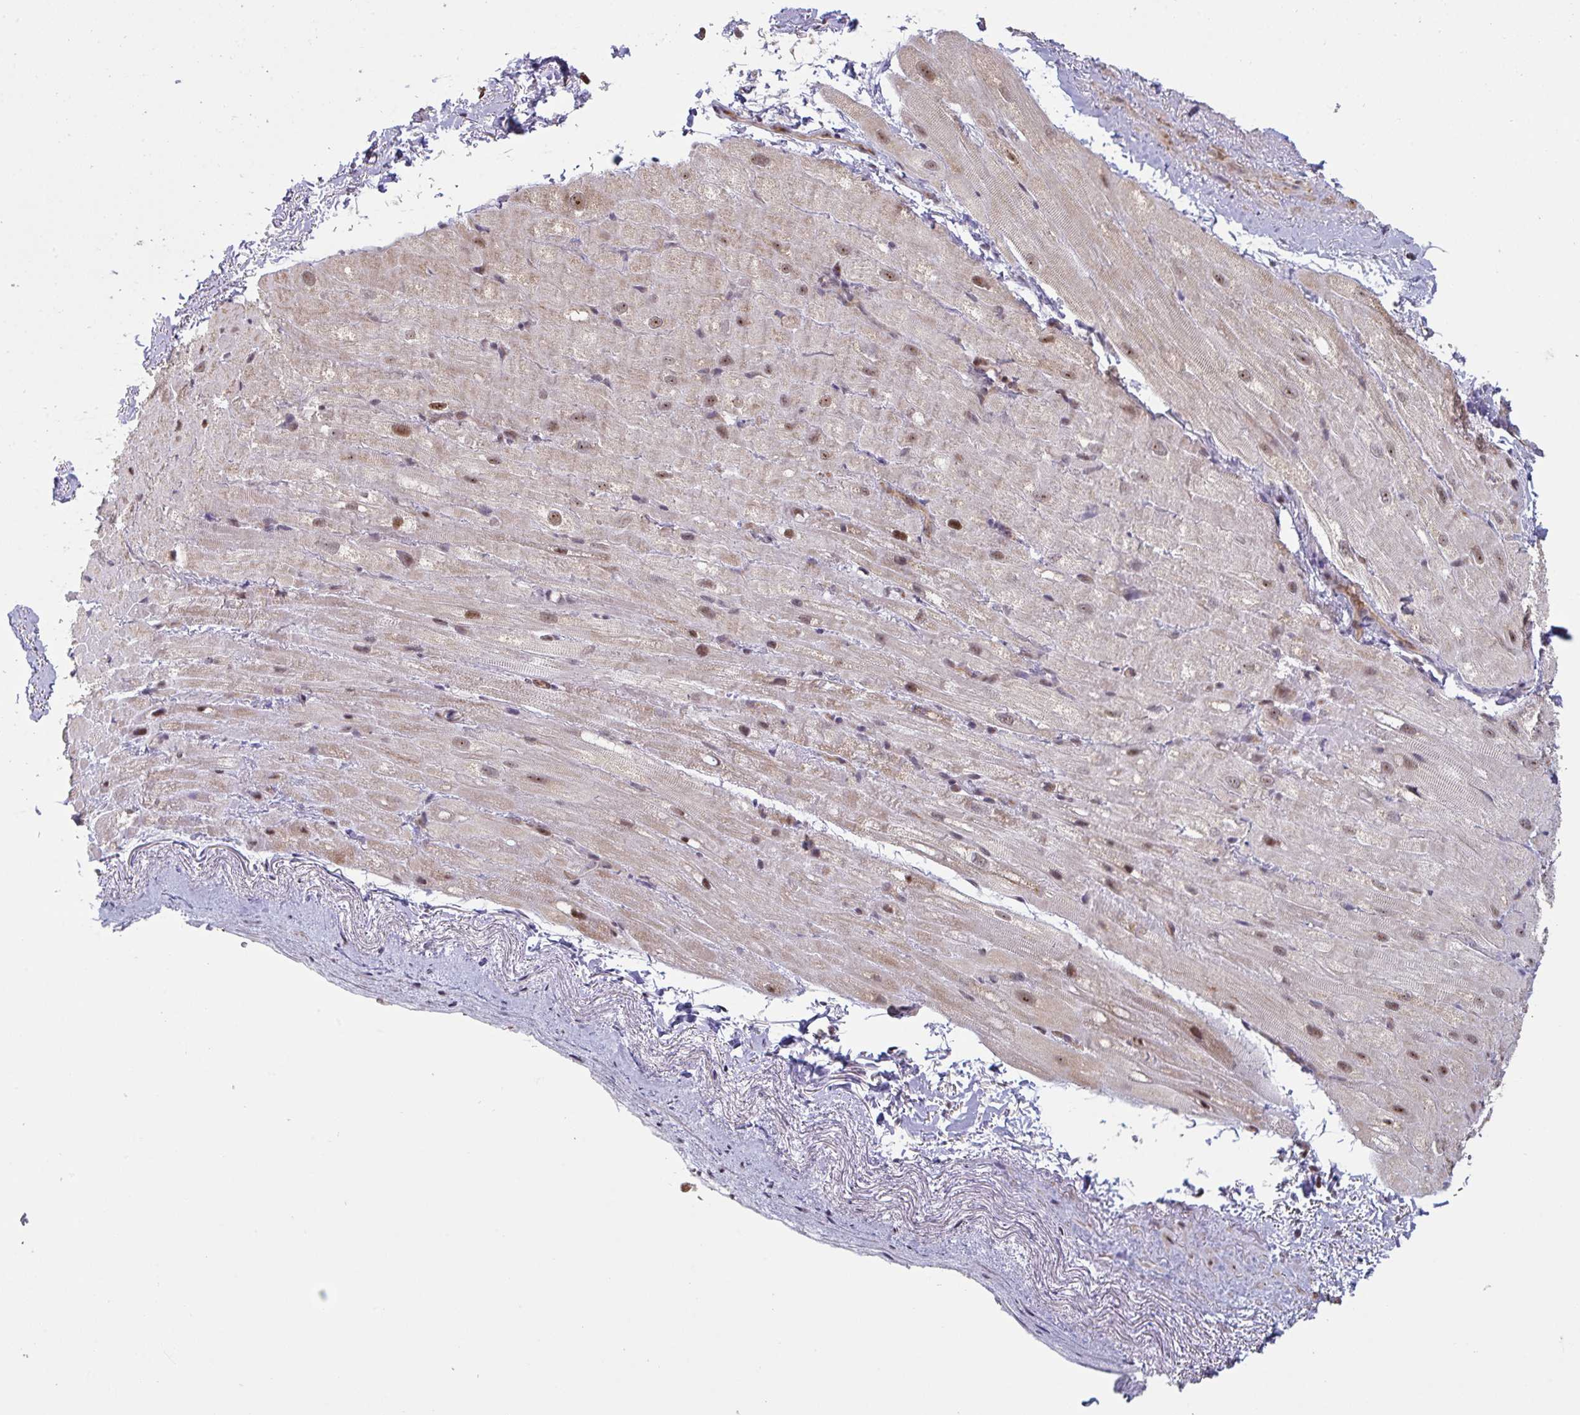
{"staining": {"intensity": "moderate", "quantity": "25%-75%", "location": "nuclear"}, "tissue": "heart muscle", "cell_type": "Cardiomyocytes", "image_type": "normal", "snomed": [{"axis": "morphology", "description": "Normal tissue, NOS"}, {"axis": "topography", "description": "Heart"}], "caption": "Immunohistochemistry histopathology image of benign heart muscle: heart muscle stained using immunohistochemistry reveals medium levels of moderate protein expression localized specifically in the nuclear of cardiomyocytes, appearing as a nuclear brown color.", "gene": "NLRP13", "patient": {"sex": "male", "age": 62}}